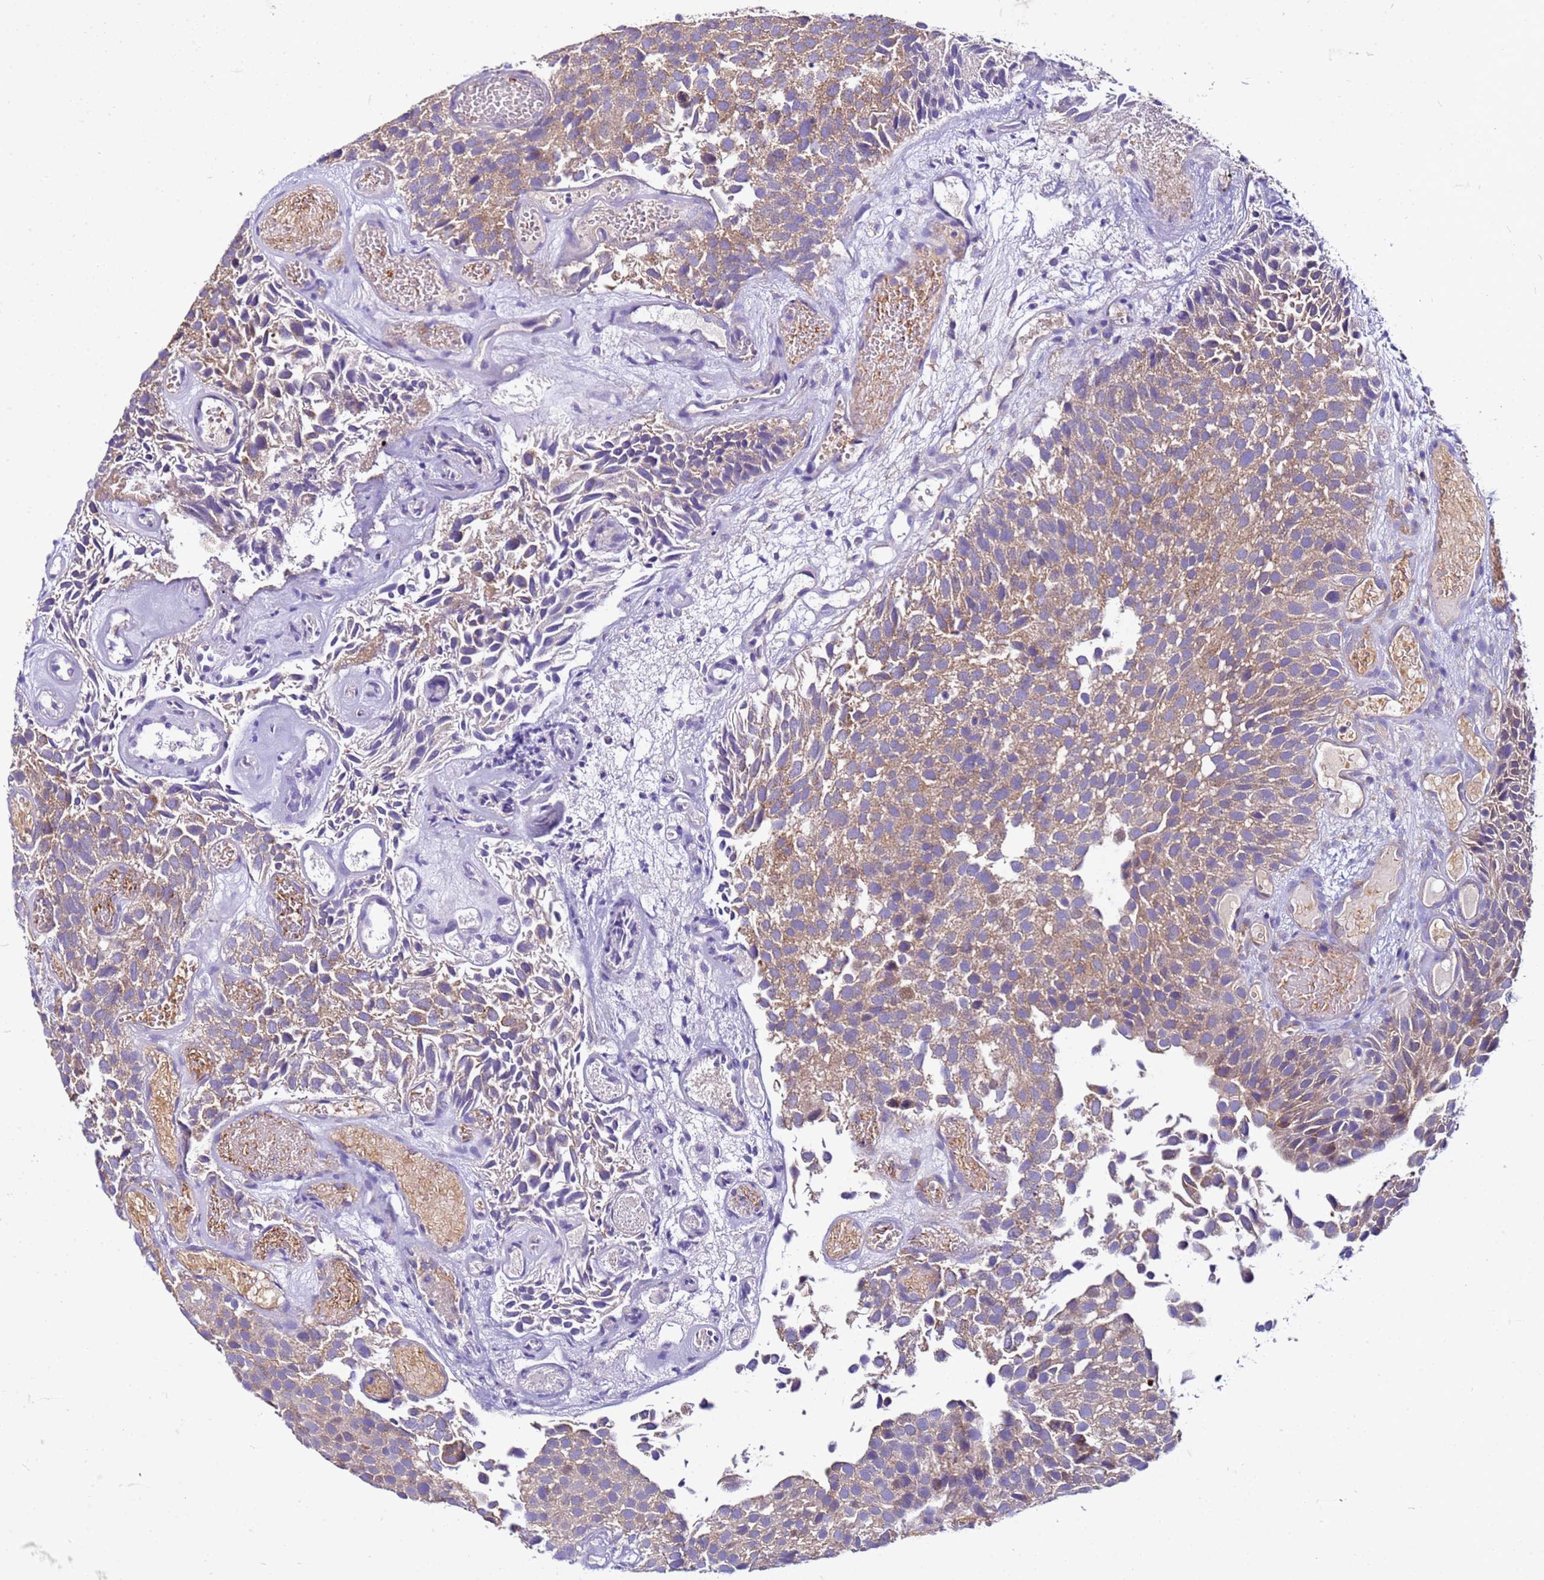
{"staining": {"intensity": "moderate", "quantity": ">75%", "location": "cytoplasmic/membranous"}, "tissue": "urothelial cancer", "cell_type": "Tumor cells", "image_type": "cancer", "snomed": [{"axis": "morphology", "description": "Urothelial carcinoma, Low grade"}, {"axis": "topography", "description": "Urinary bladder"}], "caption": "Immunohistochemical staining of urothelial carcinoma (low-grade) shows medium levels of moderate cytoplasmic/membranous protein staining in about >75% of tumor cells.", "gene": "PKD1", "patient": {"sex": "male", "age": 89}}